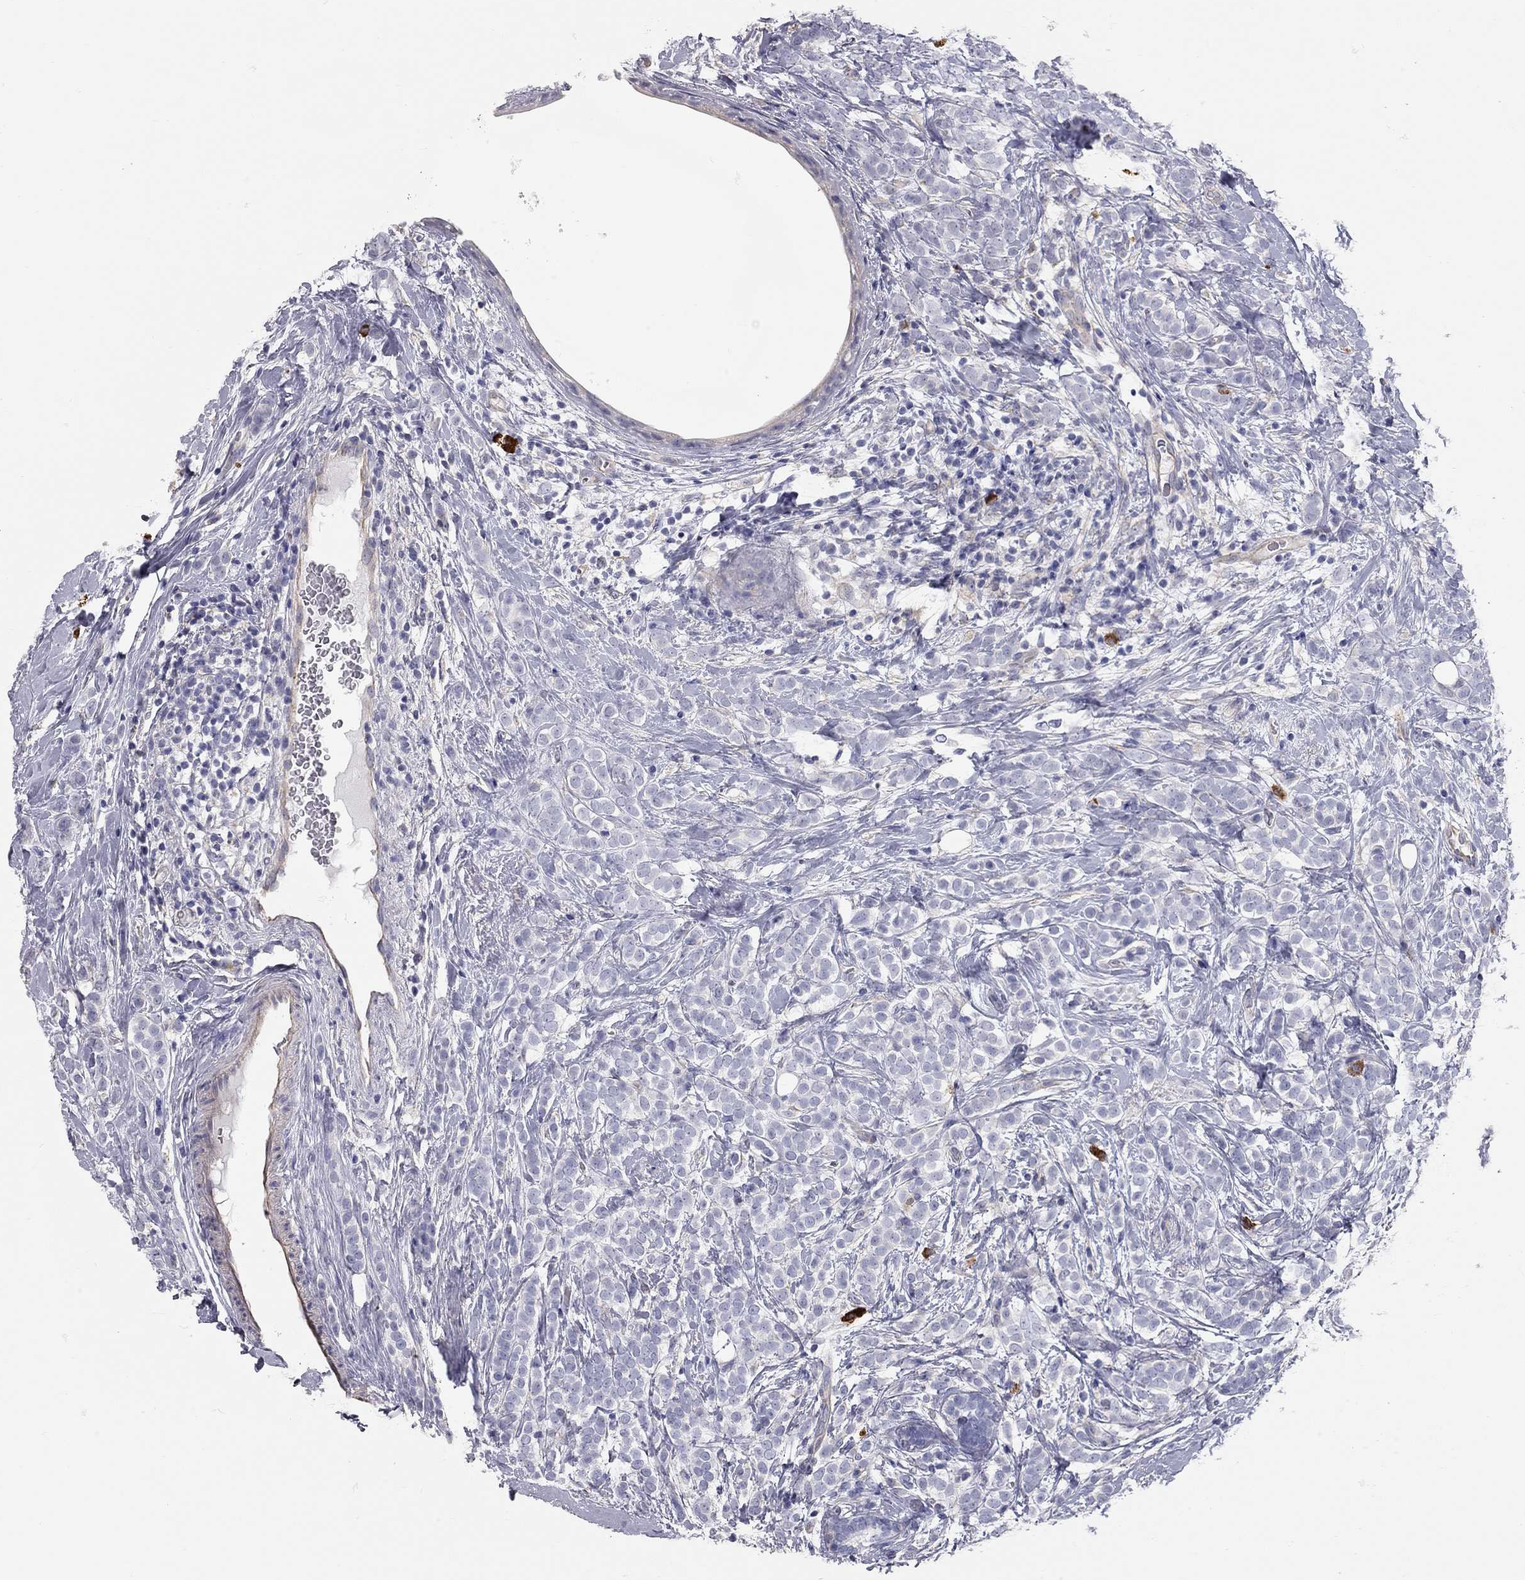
{"staining": {"intensity": "negative", "quantity": "none", "location": "none"}, "tissue": "breast cancer", "cell_type": "Tumor cells", "image_type": "cancer", "snomed": [{"axis": "morphology", "description": "Lobular carcinoma"}, {"axis": "topography", "description": "Breast"}], "caption": "Human breast cancer (lobular carcinoma) stained for a protein using immunohistochemistry (IHC) exhibits no expression in tumor cells.", "gene": "C10orf90", "patient": {"sex": "female", "age": 49}}